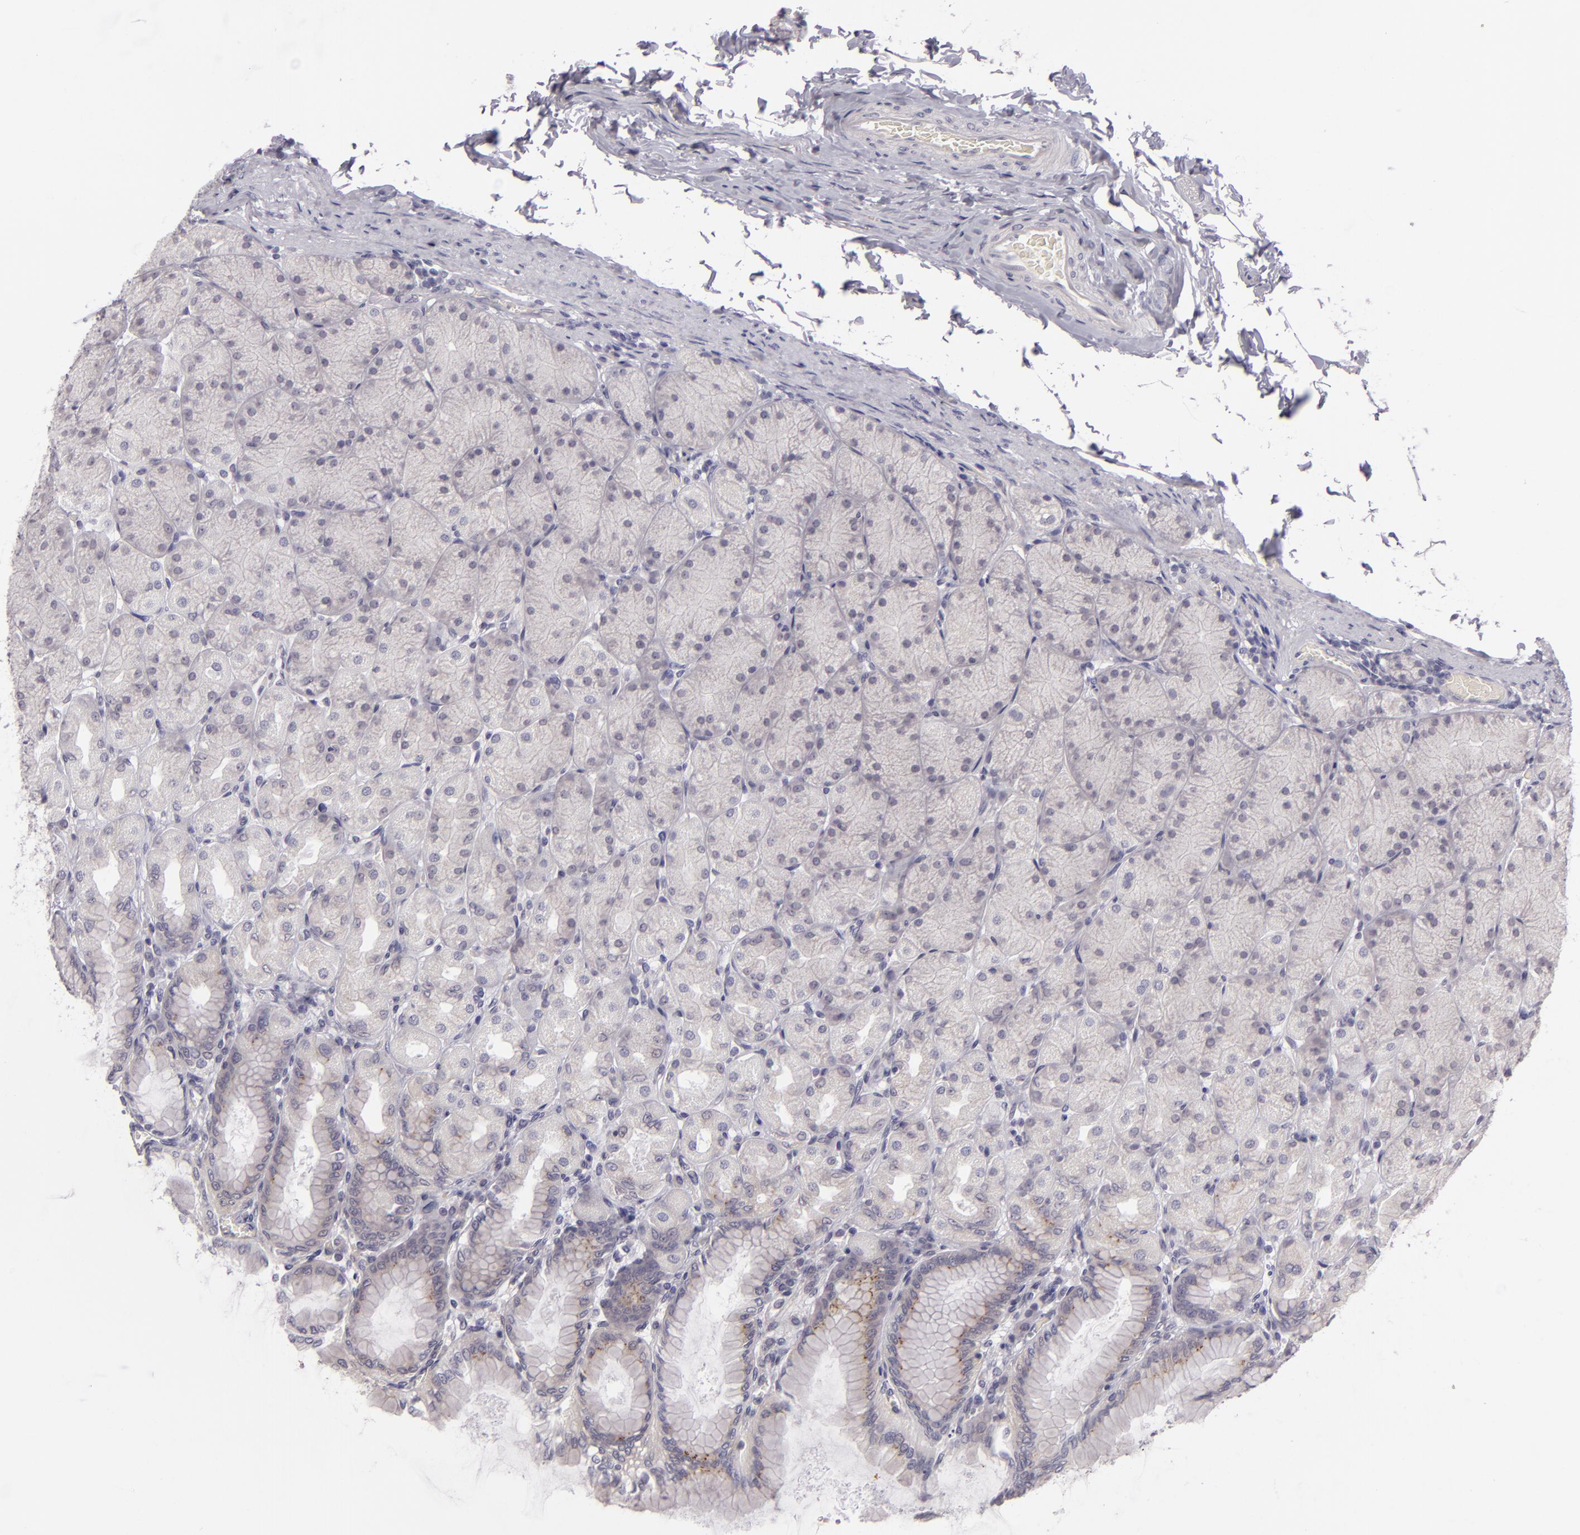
{"staining": {"intensity": "moderate", "quantity": "<25%", "location": "cytoplasmic/membranous"}, "tissue": "stomach", "cell_type": "Glandular cells", "image_type": "normal", "snomed": [{"axis": "morphology", "description": "Normal tissue, NOS"}, {"axis": "topography", "description": "Stomach, upper"}], "caption": "Stomach stained for a protein reveals moderate cytoplasmic/membranous positivity in glandular cells. (IHC, brightfield microscopy, high magnification).", "gene": "EGFL6", "patient": {"sex": "female", "age": 56}}